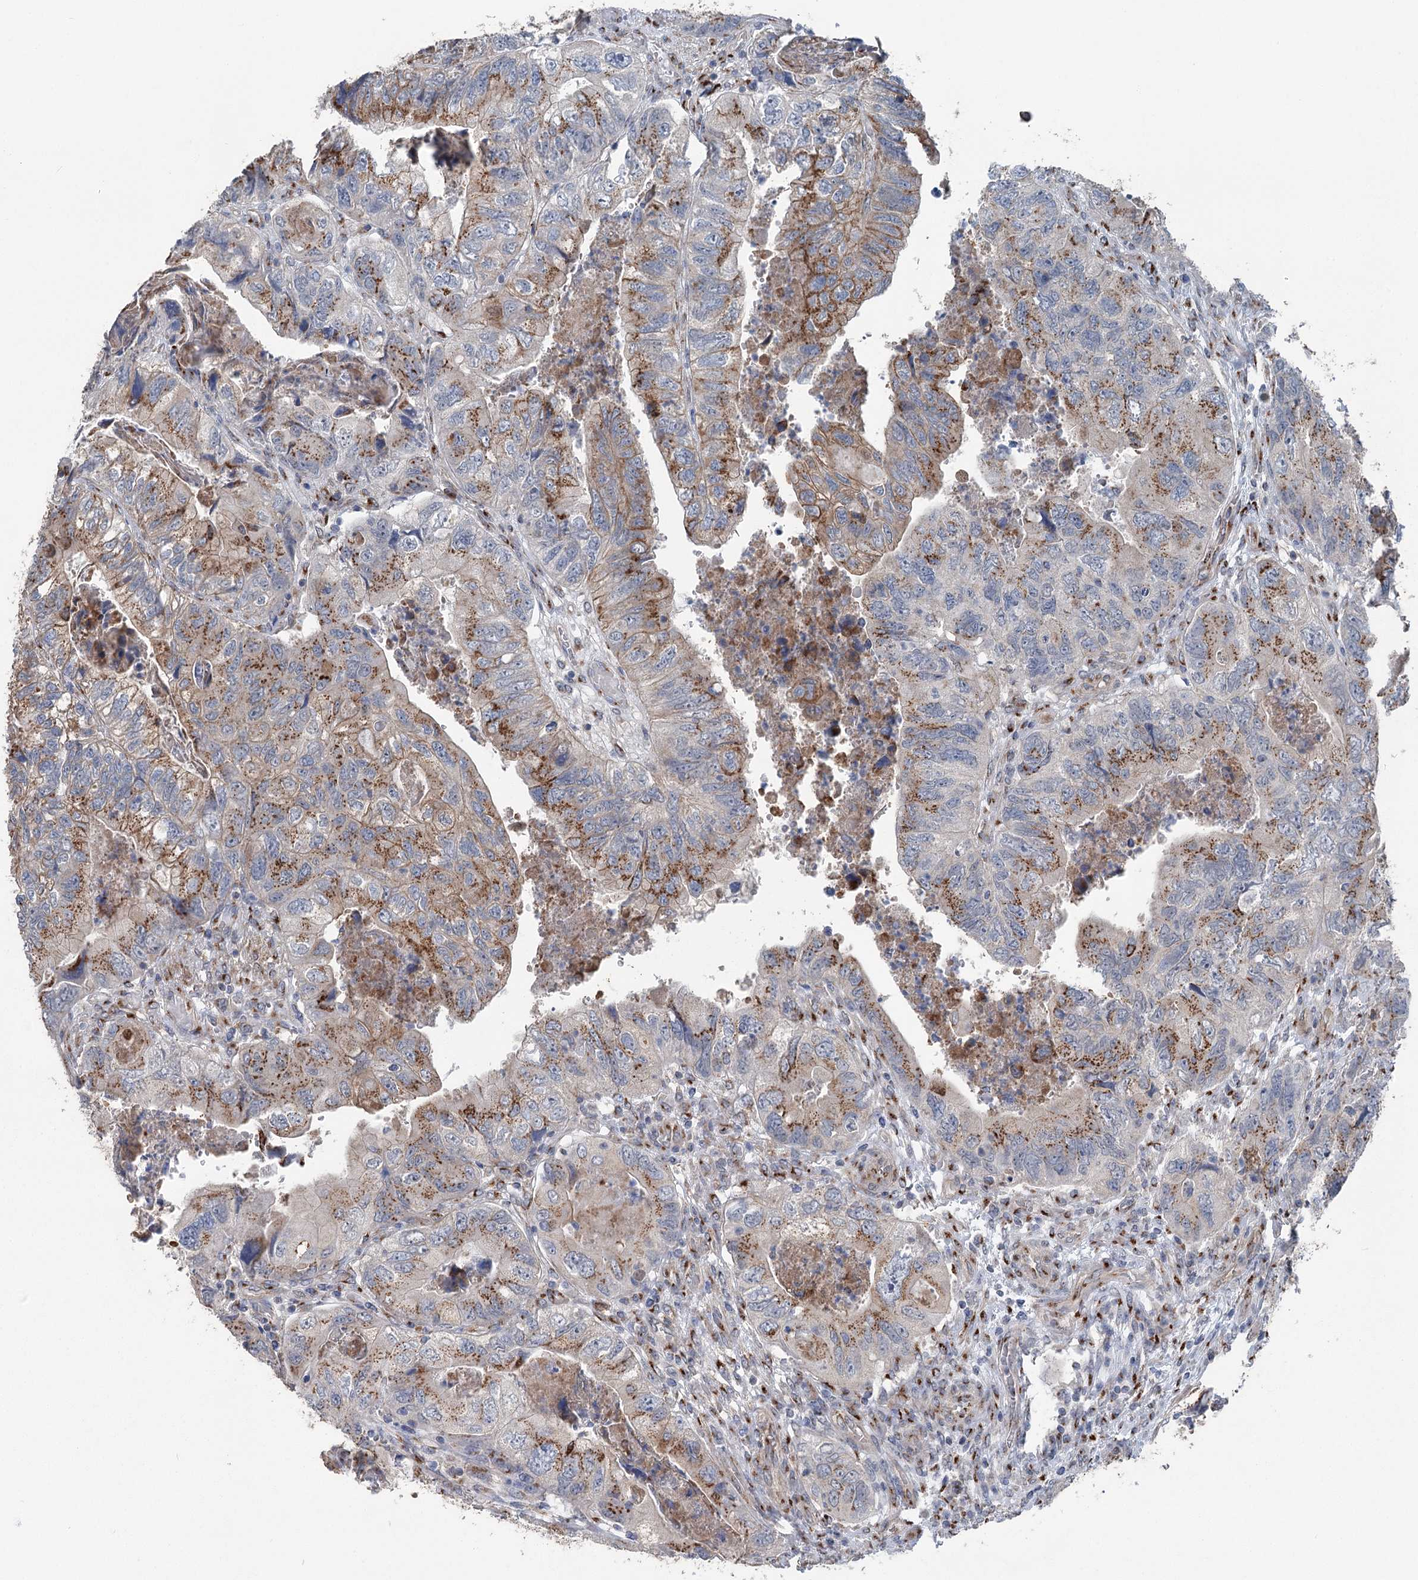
{"staining": {"intensity": "moderate", "quantity": ">75%", "location": "cytoplasmic/membranous"}, "tissue": "colorectal cancer", "cell_type": "Tumor cells", "image_type": "cancer", "snomed": [{"axis": "morphology", "description": "Adenocarcinoma, NOS"}, {"axis": "topography", "description": "Rectum"}], "caption": "Moderate cytoplasmic/membranous staining is seen in approximately >75% of tumor cells in colorectal cancer (adenocarcinoma).", "gene": "ITIH5", "patient": {"sex": "male", "age": 63}}